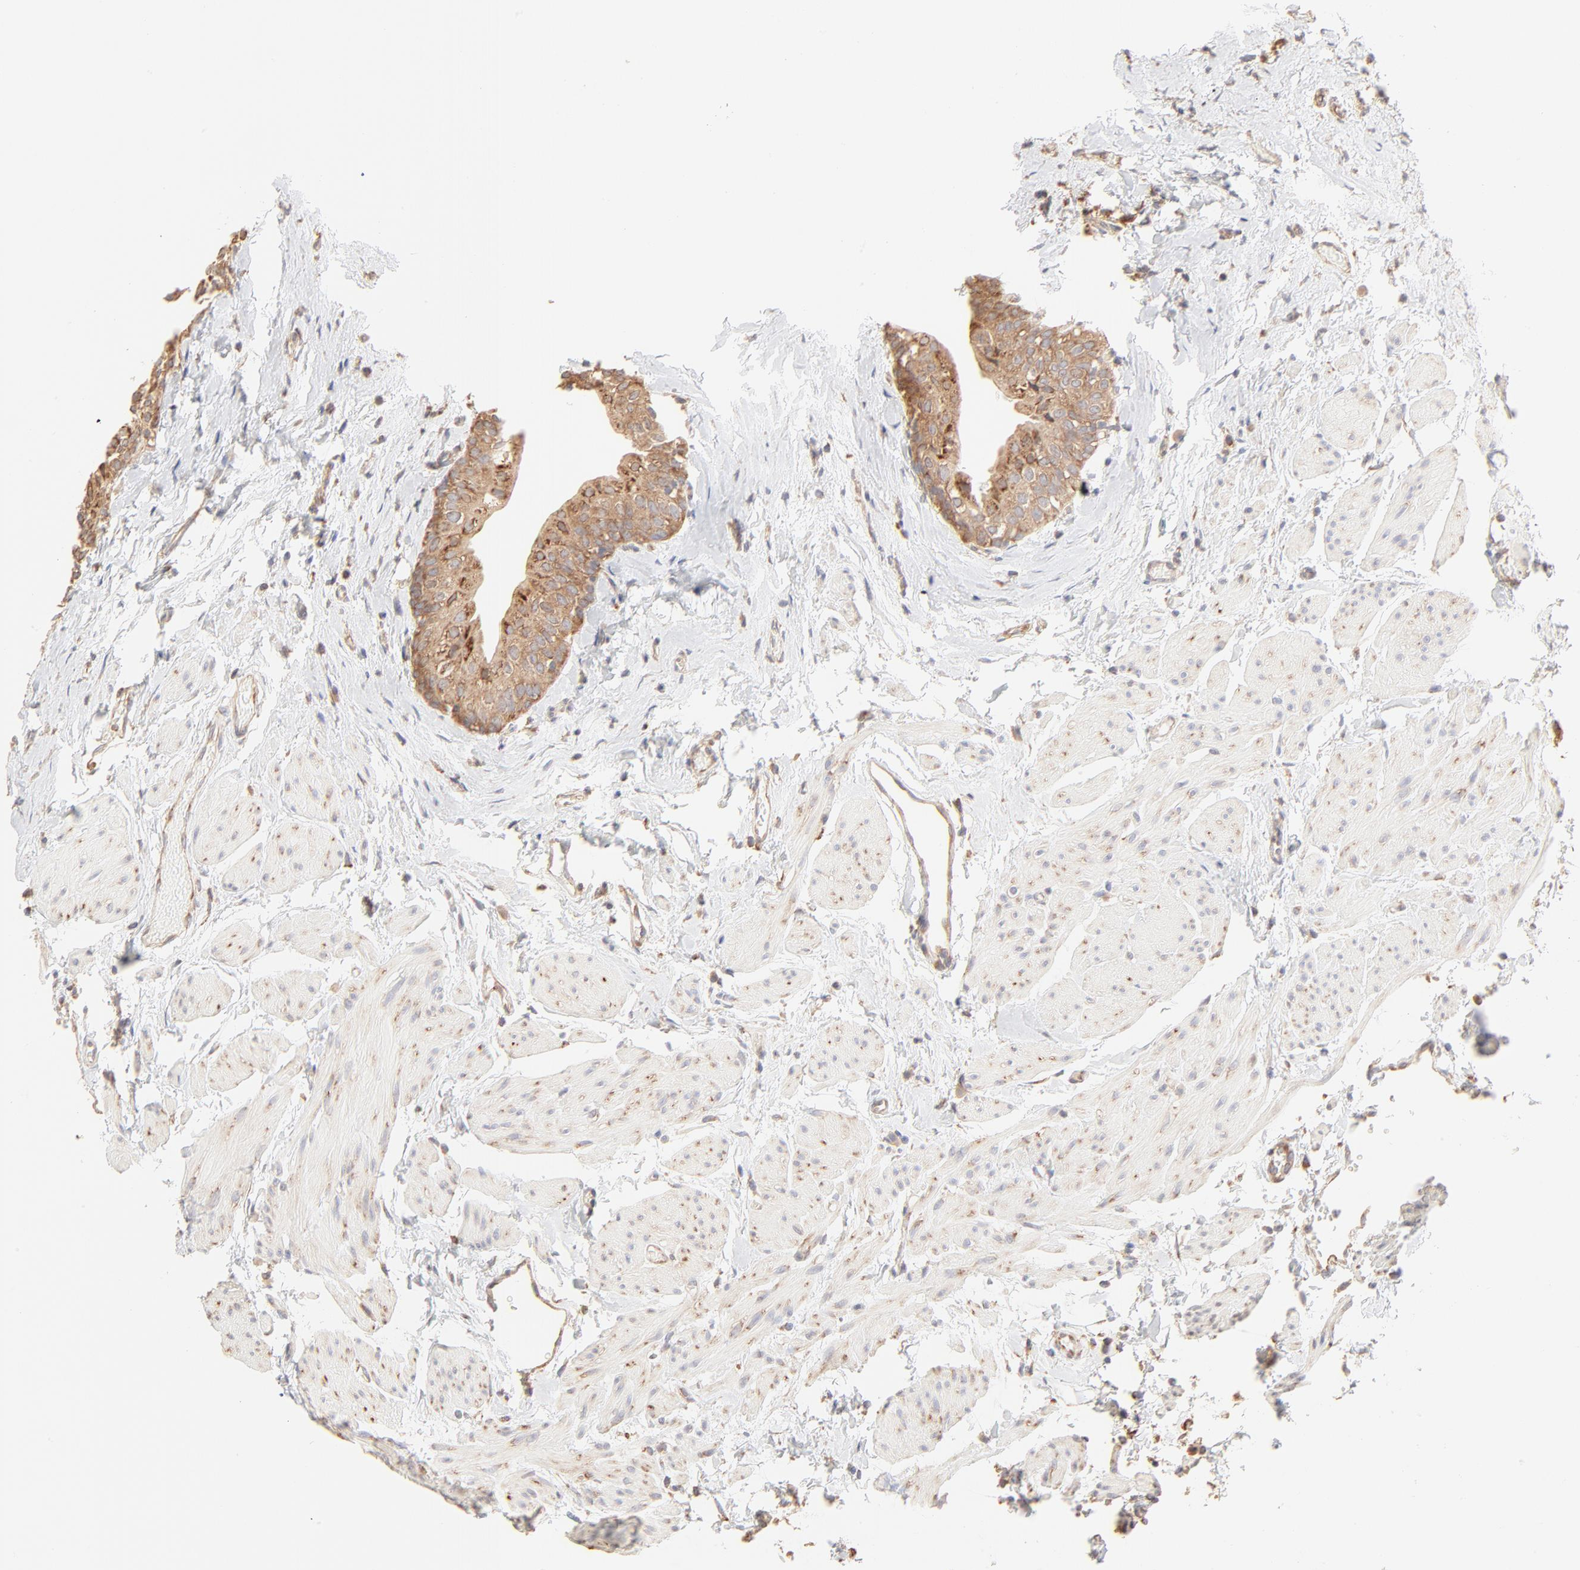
{"staining": {"intensity": "moderate", "quantity": ">75%", "location": "cytoplasmic/membranous"}, "tissue": "urinary bladder", "cell_type": "Urothelial cells", "image_type": "normal", "snomed": [{"axis": "morphology", "description": "Normal tissue, NOS"}, {"axis": "topography", "description": "Urinary bladder"}], "caption": "Urinary bladder stained with IHC shows moderate cytoplasmic/membranous expression in approximately >75% of urothelial cells.", "gene": "RPS20", "patient": {"sex": "male", "age": 59}}